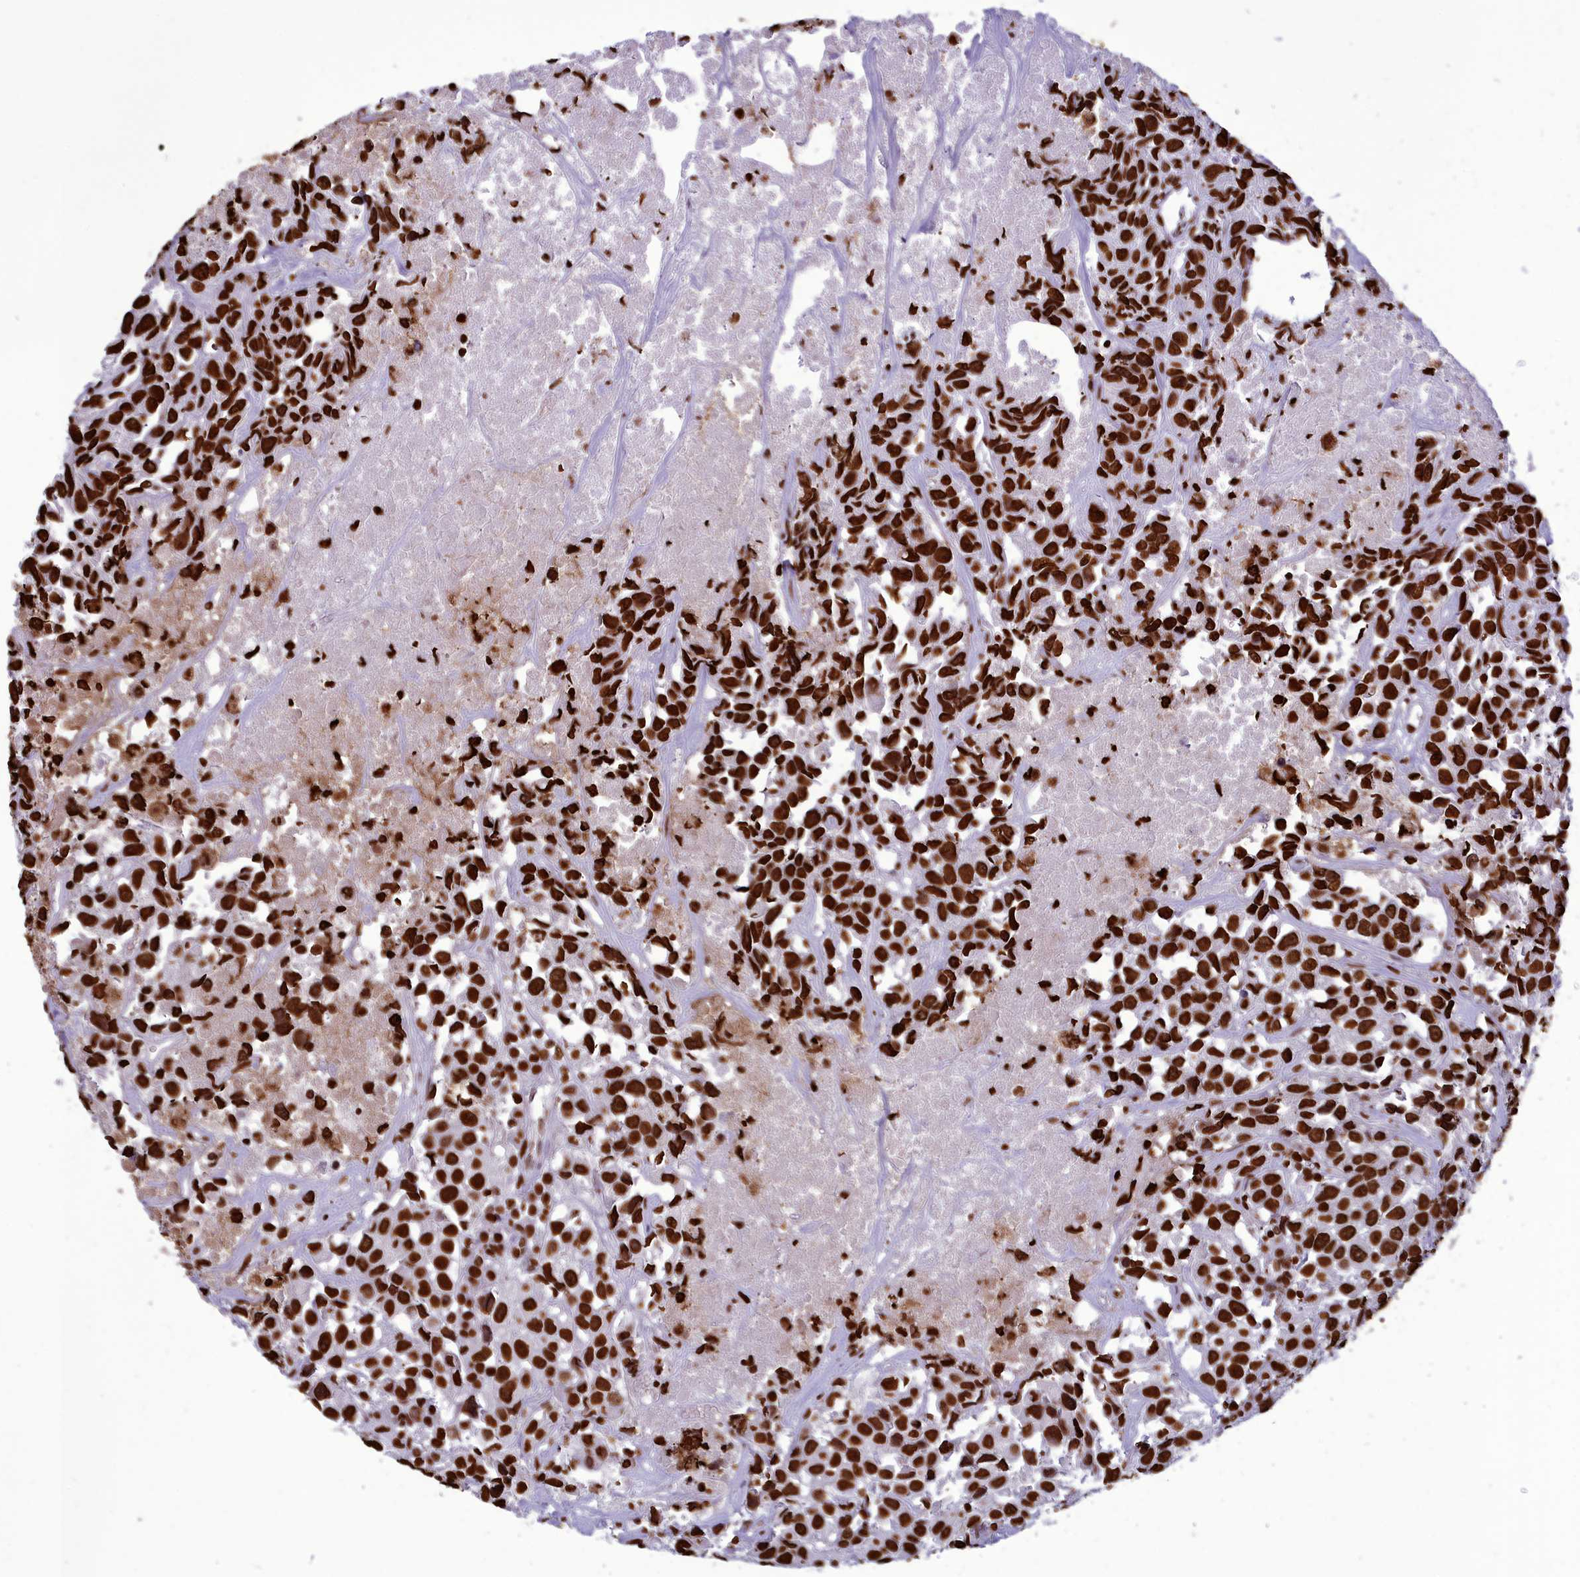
{"staining": {"intensity": "strong", "quantity": ">75%", "location": "nuclear"}, "tissue": "urothelial cancer", "cell_type": "Tumor cells", "image_type": "cancer", "snomed": [{"axis": "morphology", "description": "Urothelial carcinoma, High grade"}, {"axis": "topography", "description": "Urinary bladder"}], "caption": "An immunohistochemistry histopathology image of neoplastic tissue is shown. Protein staining in brown labels strong nuclear positivity in high-grade urothelial carcinoma within tumor cells.", "gene": "AKAP17A", "patient": {"sex": "female", "age": 75}}